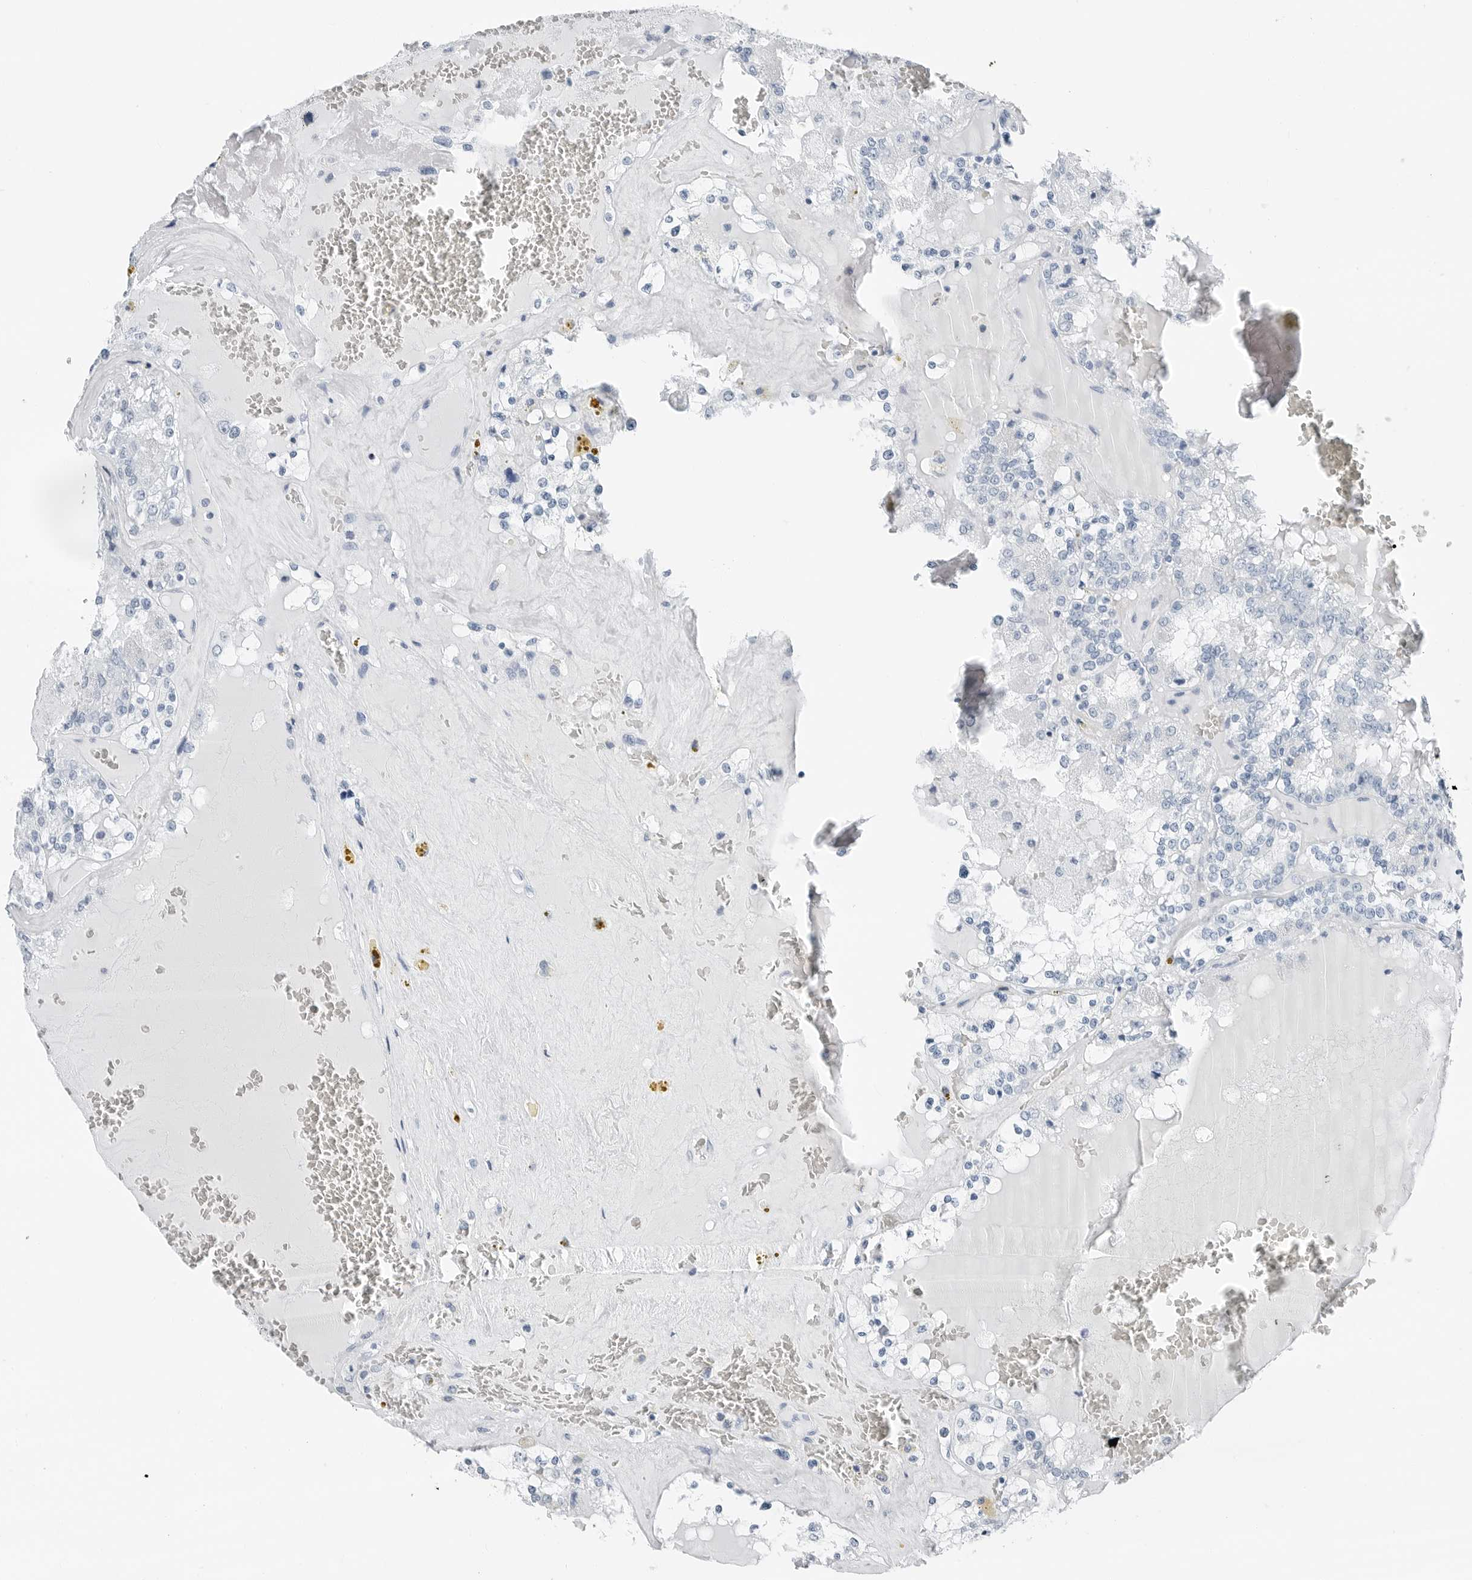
{"staining": {"intensity": "negative", "quantity": "none", "location": "none"}, "tissue": "renal cancer", "cell_type": "Tumor cells", "image_type": "cancer", "snomed": [{"axis": "morphology", "description": "Adenocarcinoma, NOS"}, {"axis": "topography", "description": "Kidney"}], "caption": "High magnification brightfield microscopy of adenocarcinoma (renal) stained with DAB (brown) and counterstained with hematoxylin (blue): tumor cells show no significant positivity. (Immunohistochemistry, brightfield microscopy, high magnification).", "gene": "SLPI", "patient": {"sex": "female", "age": 56}}